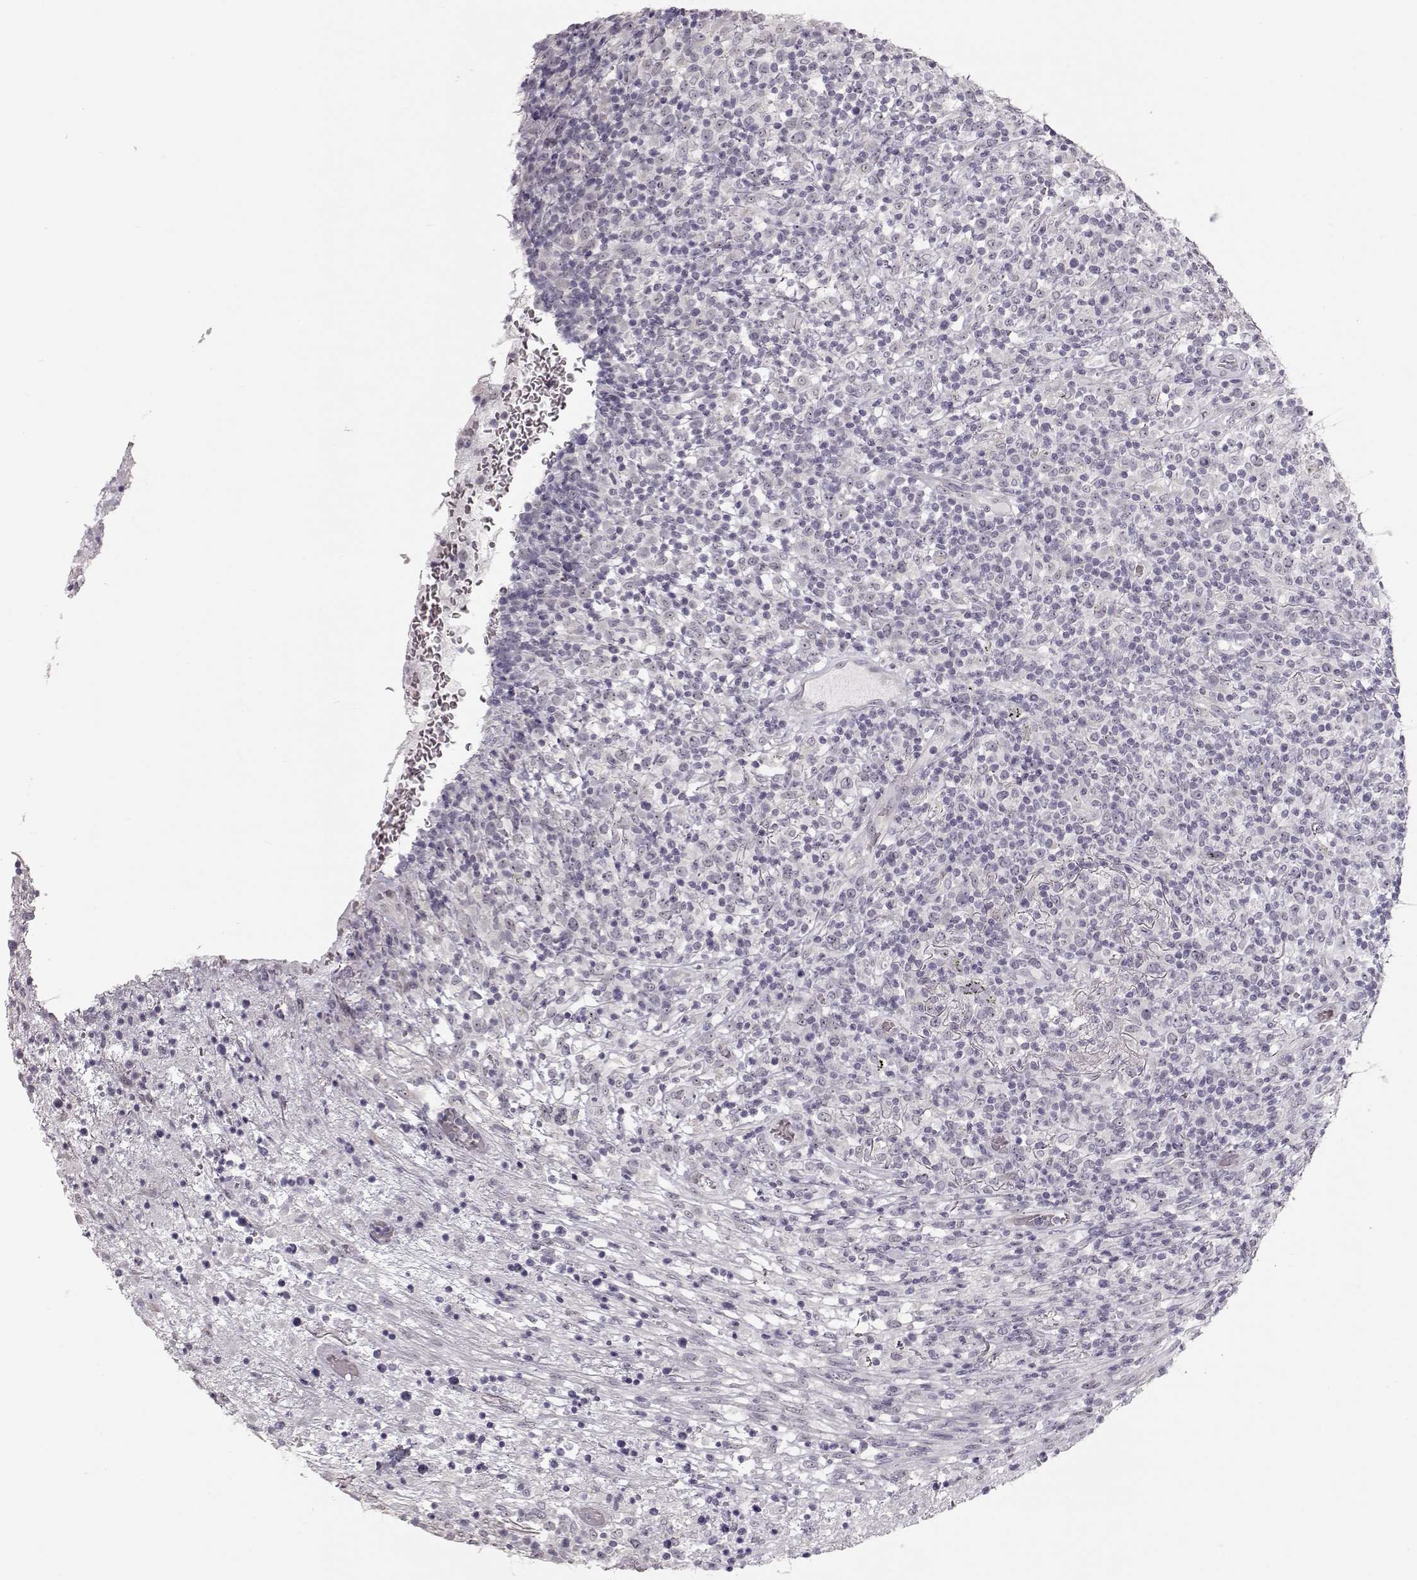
{"staining": {"intensity": "negative", "quantity": "none", "location": "none"}, "tissue": "lymphoma", "cell_type": "Tumor cells", "image_type": "cancer", "snomed": [{"axis": "morphology", "description": "Malignant lymphoma, non-Hodgkin's type, High grade"}, {"axis": "topography", "description": "Lung"}], "caption": "A micrograph of lymphoma stained for a protein shows no brown staining in tumor cells.", "gene": "FAM205A", "patient": {"sex": "male", "age": 79}}